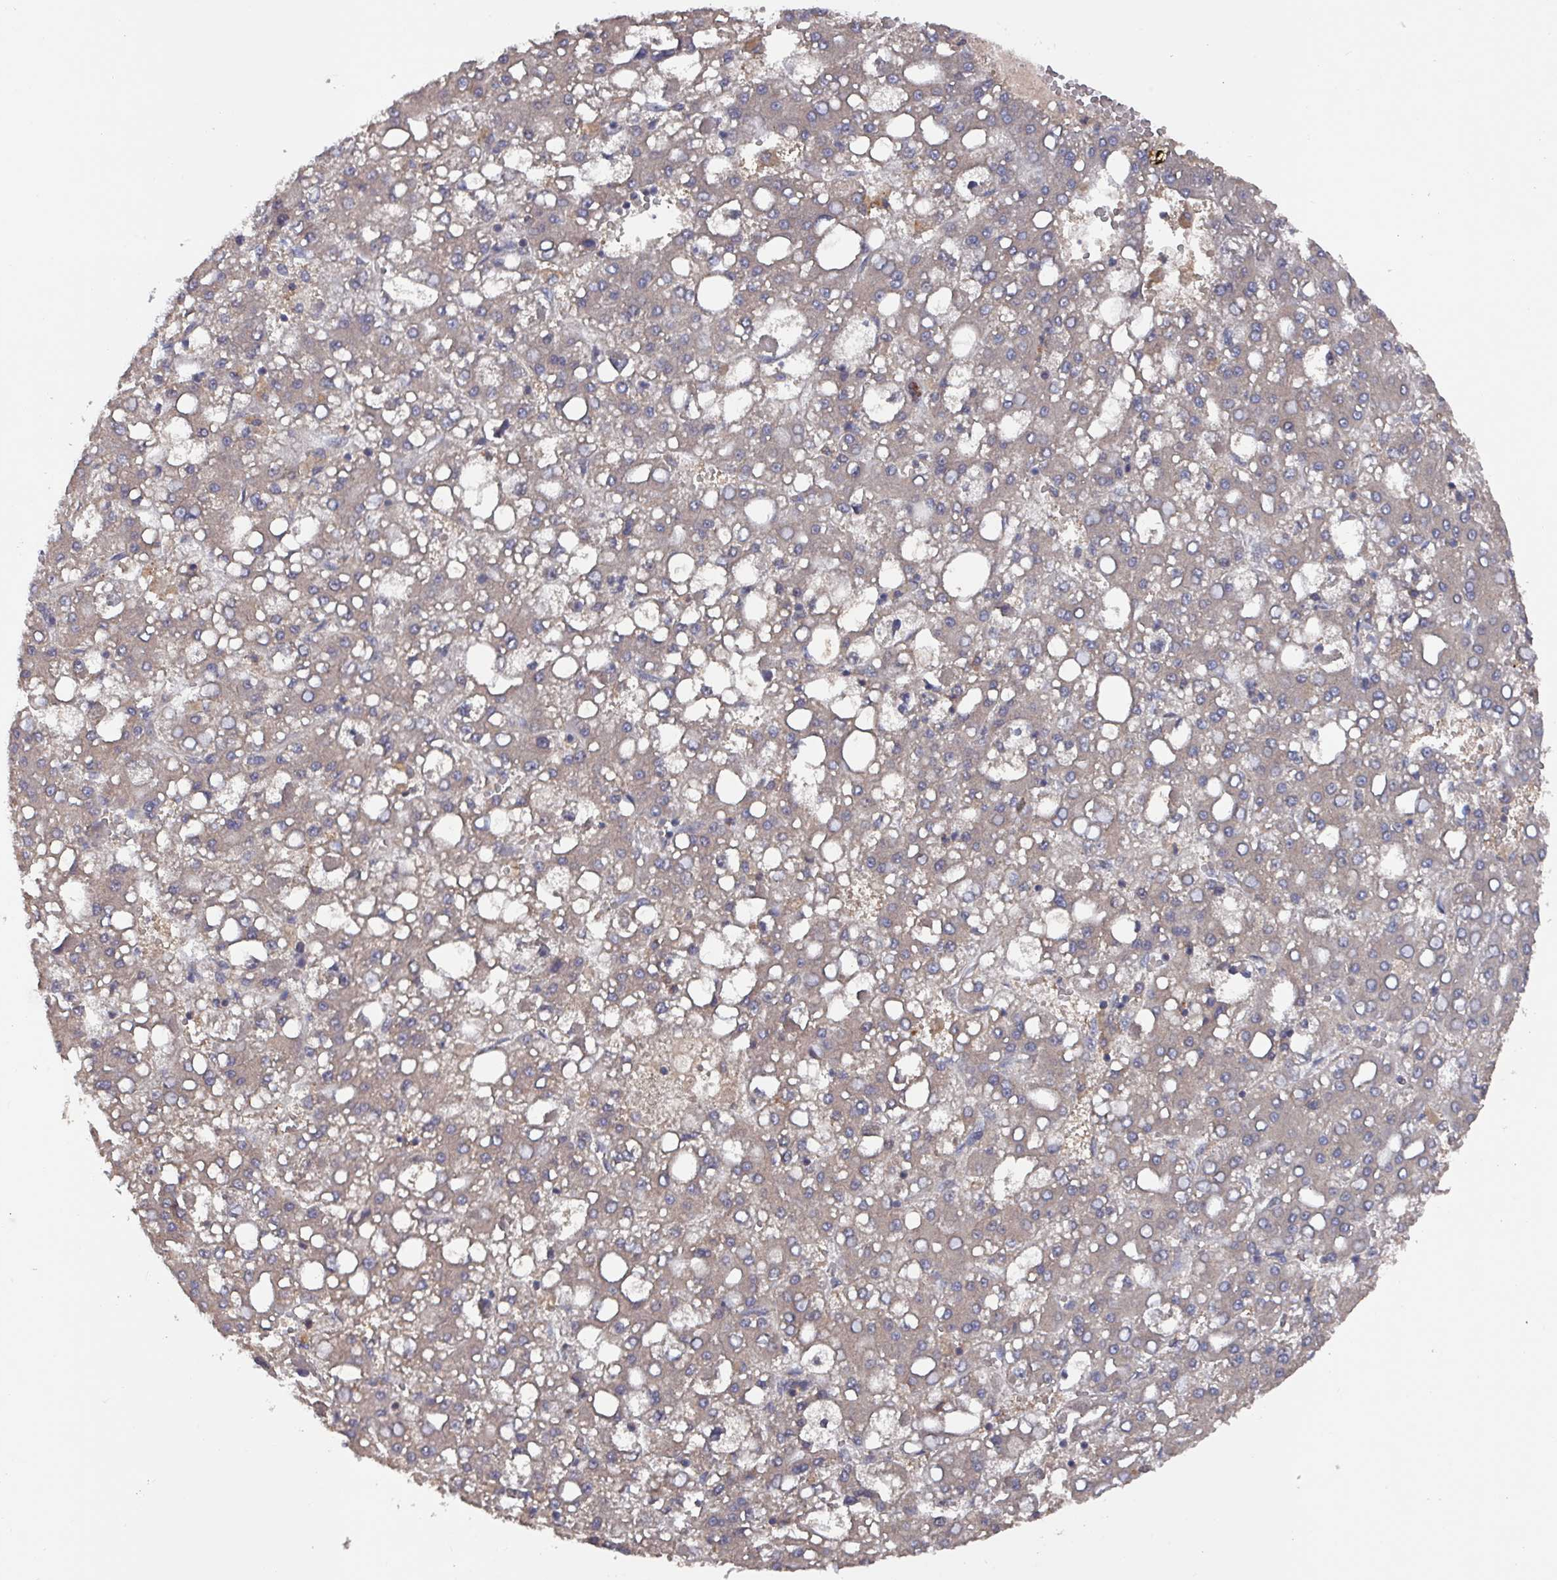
{"staining": {"intensity": "weak", "quantity": "25%-75%", "location": "cytoplasmic/membranous"}, "tissue": "liver cancer", "cell_type": "Tumor cells", "image_type": "cancer", "snomed": [{"axis": "morphology", "description": "Carcinoma, Hepatocellular, NOS"}, {"axis": "topography", "description": "Liver"}], "caption": "A low amount of weak cytoplasmic/membranous expression is present in approximately 25%-75% of tumor cells in hepatocellular carcinoma (liver) tissue.", "gene": "PRRX1", "patient": {"sex": "male", "age": 65}}